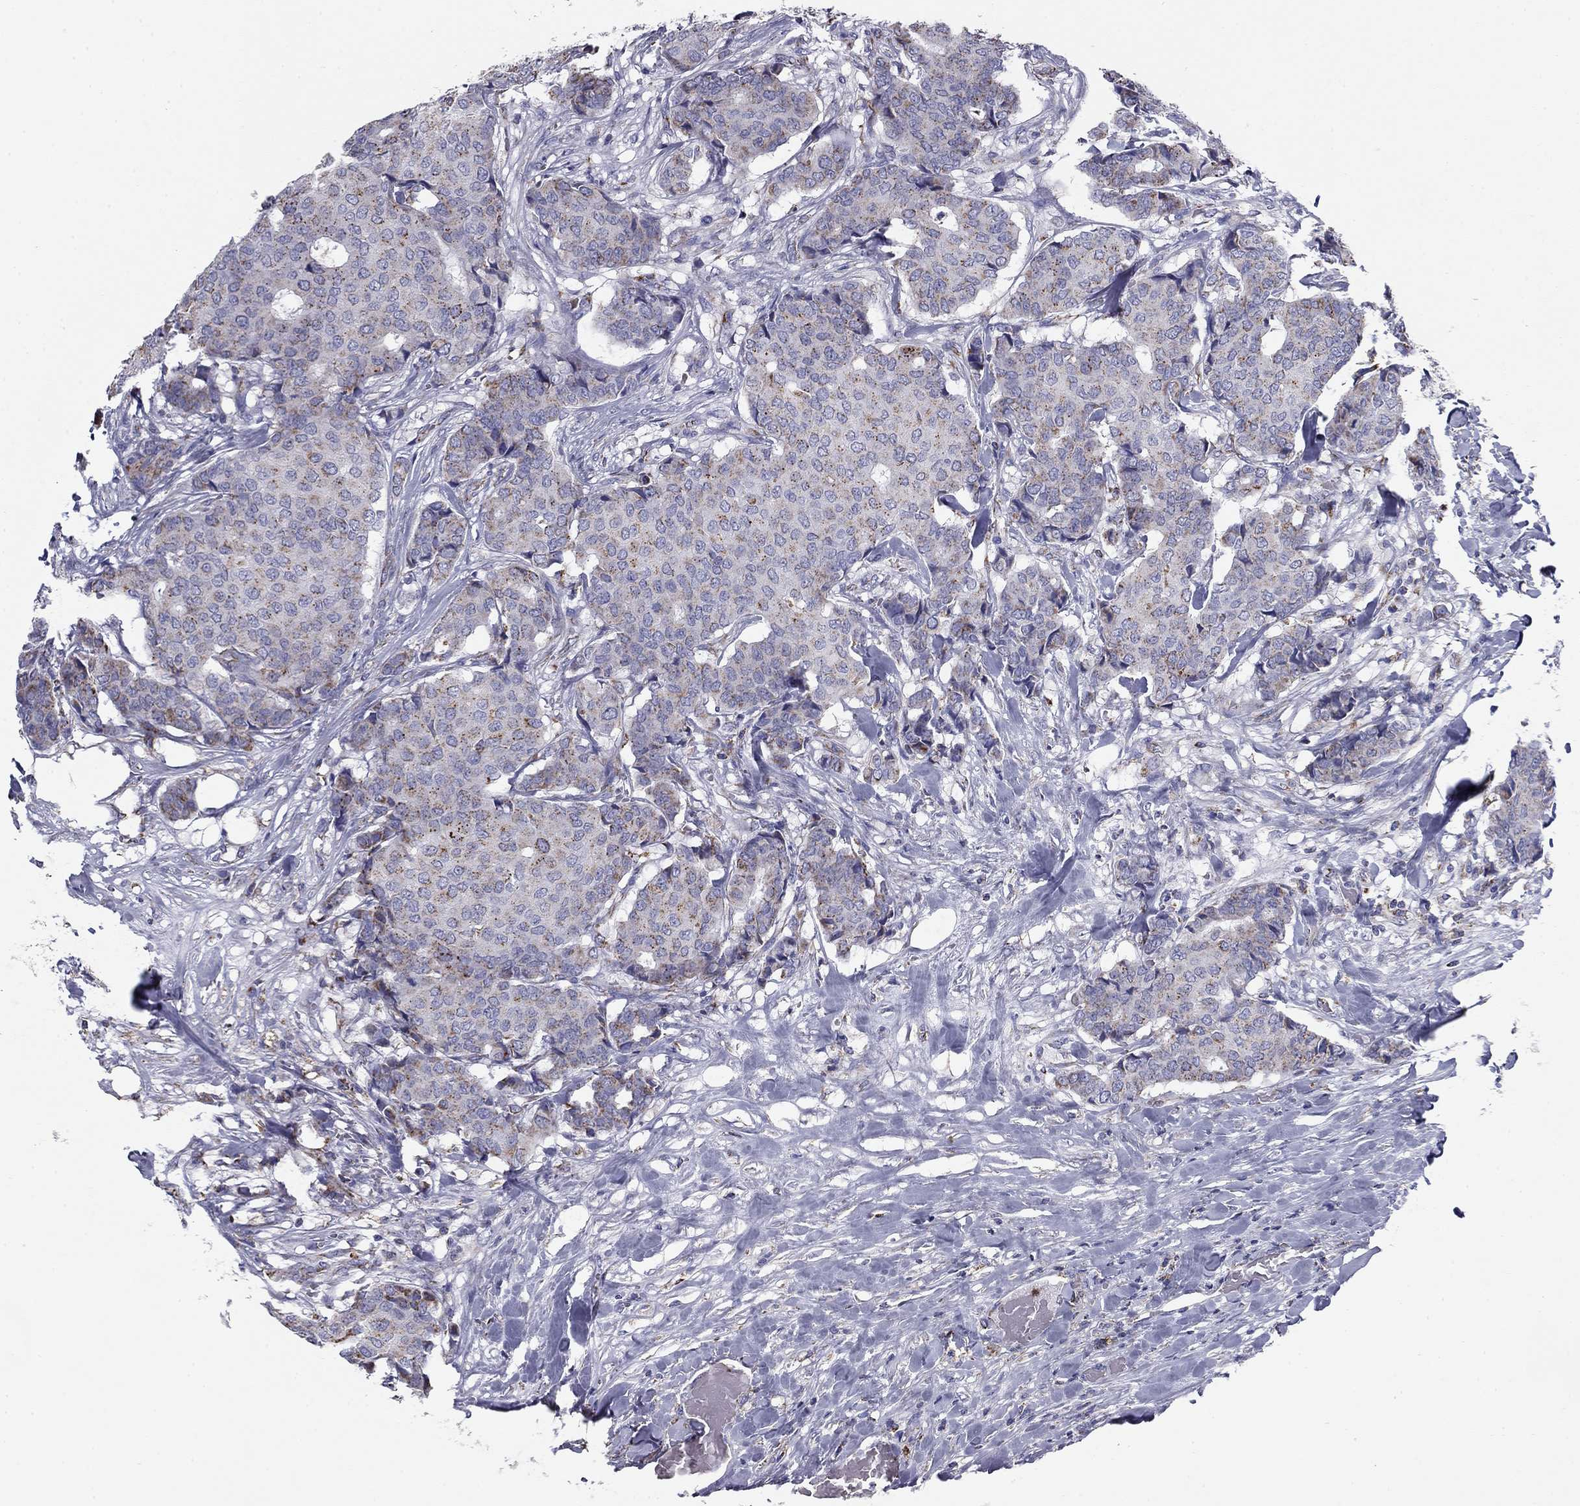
{"staining": {"intensity": "negative", "quantity": "none", "location": "none"}, "tissue": "breast cancer", "cell_type": "Tumor cells", "image_type": "cancer", "snomed": [{"axis": "morphology", "description": "Duct carcinoma"}, {"axis": "topography", "description": "Breast"}], "caption": "The image displays no significant staining in tumor cells of breast cancer. (DAB immunohistochemistry (IHC) with hematoxylin counter stain).", "gene": "NDUFA4L2", "patient": {"sex": "female", "age": 75}}